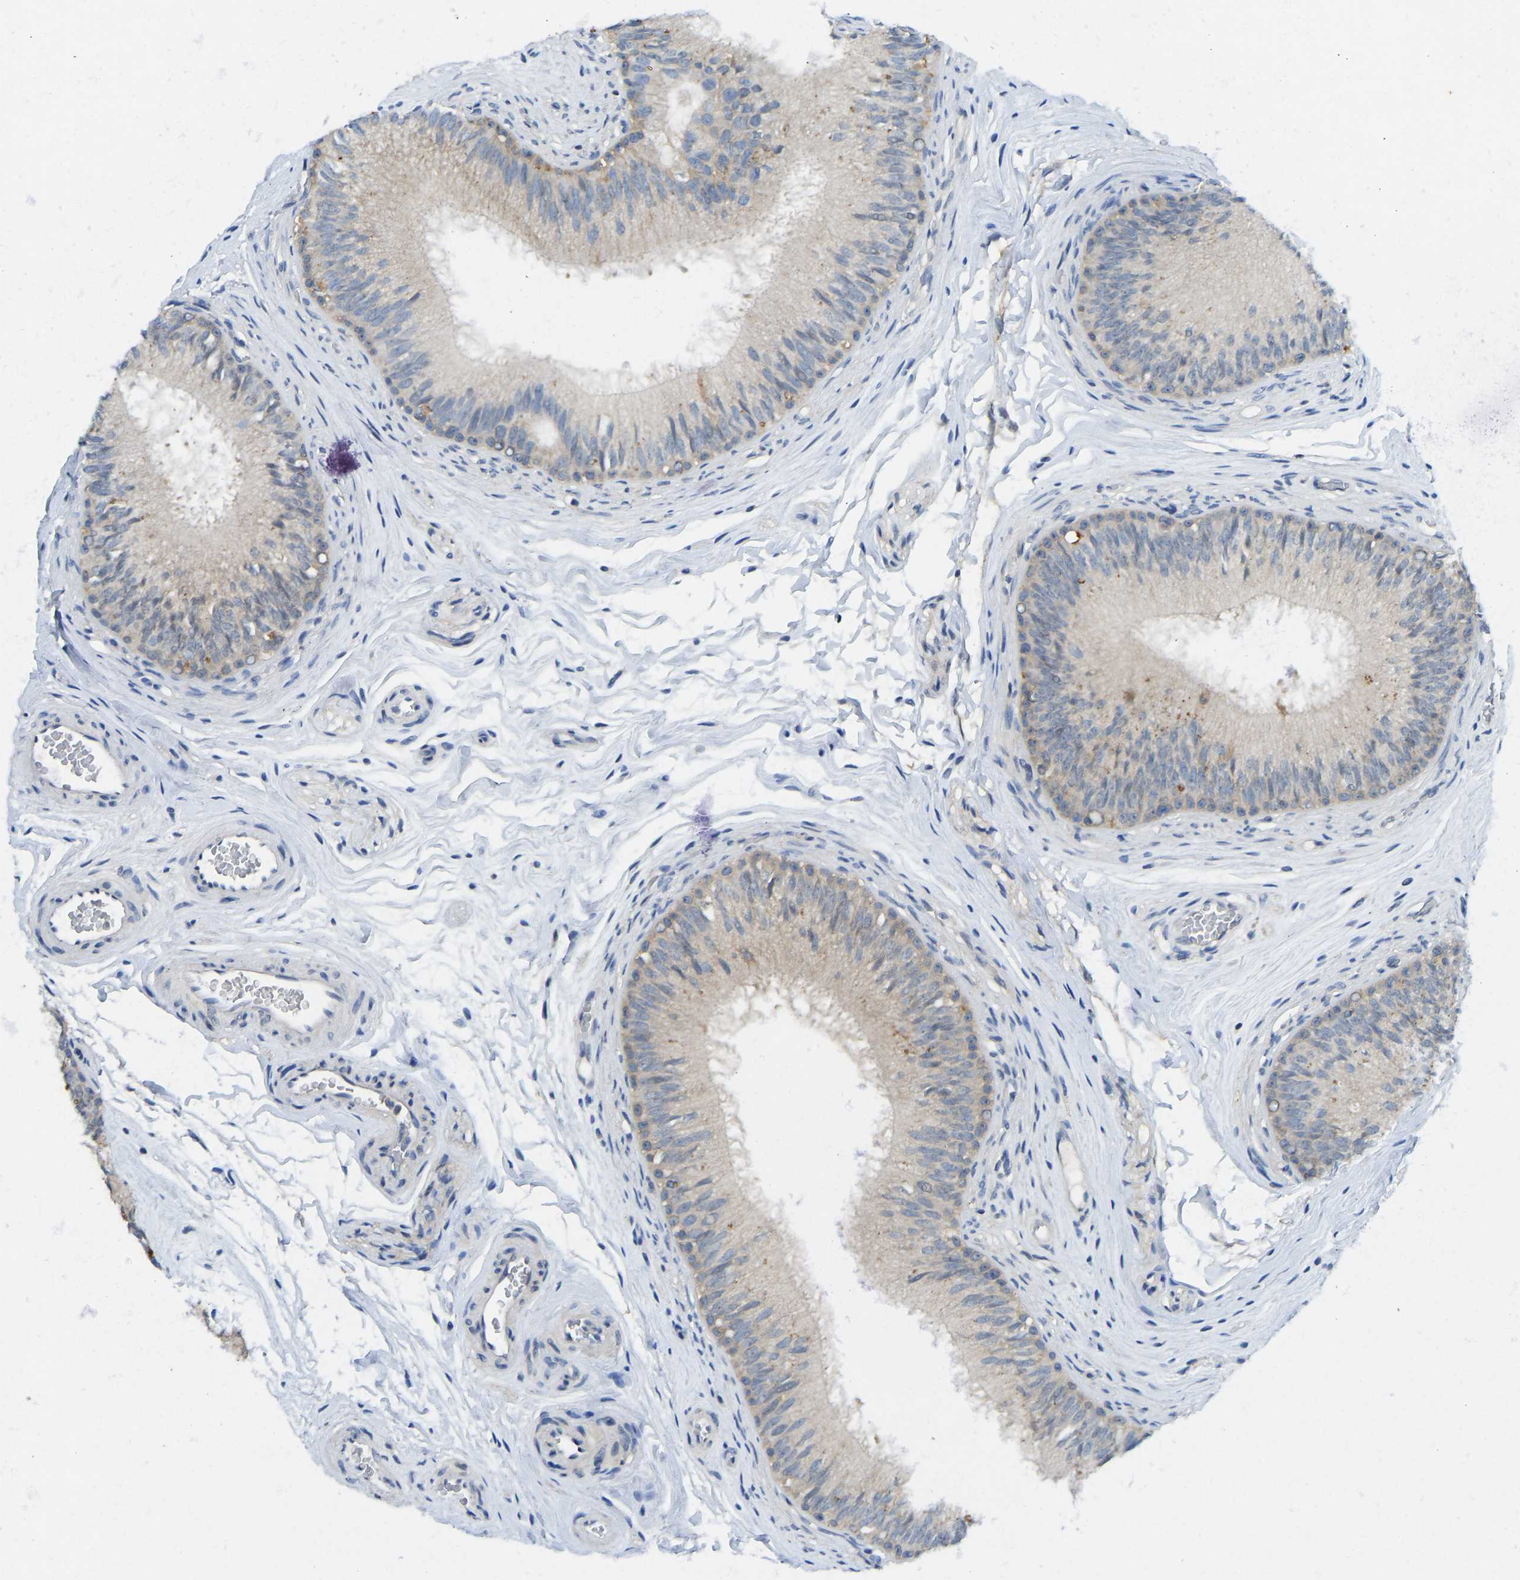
{"staining": {"intensity": "moderate", "quantity": "25%-75%", "location": "cytoplasmic/membranous"}, "tissue": "epididymis", "cell_type": "Glandular cells", "image_type": "normal", "snomed": [{"axis": "morphology", "description": "Normal tissue, NOS"}, {"axis": "topography", "description": "Testis"}, {"axis": "topography", "description": "Epididymis"}], "caption": "This image exhibits normal epididymis stained with immunohistochemistry to label a protein in brown. The cytoplasmic/membranous of glandular cells show moderate positivity for the protein. Nuclei are counter-stained blue.", "gene": "NDRG3", "patient": {"sex": "male", "age": 36}}